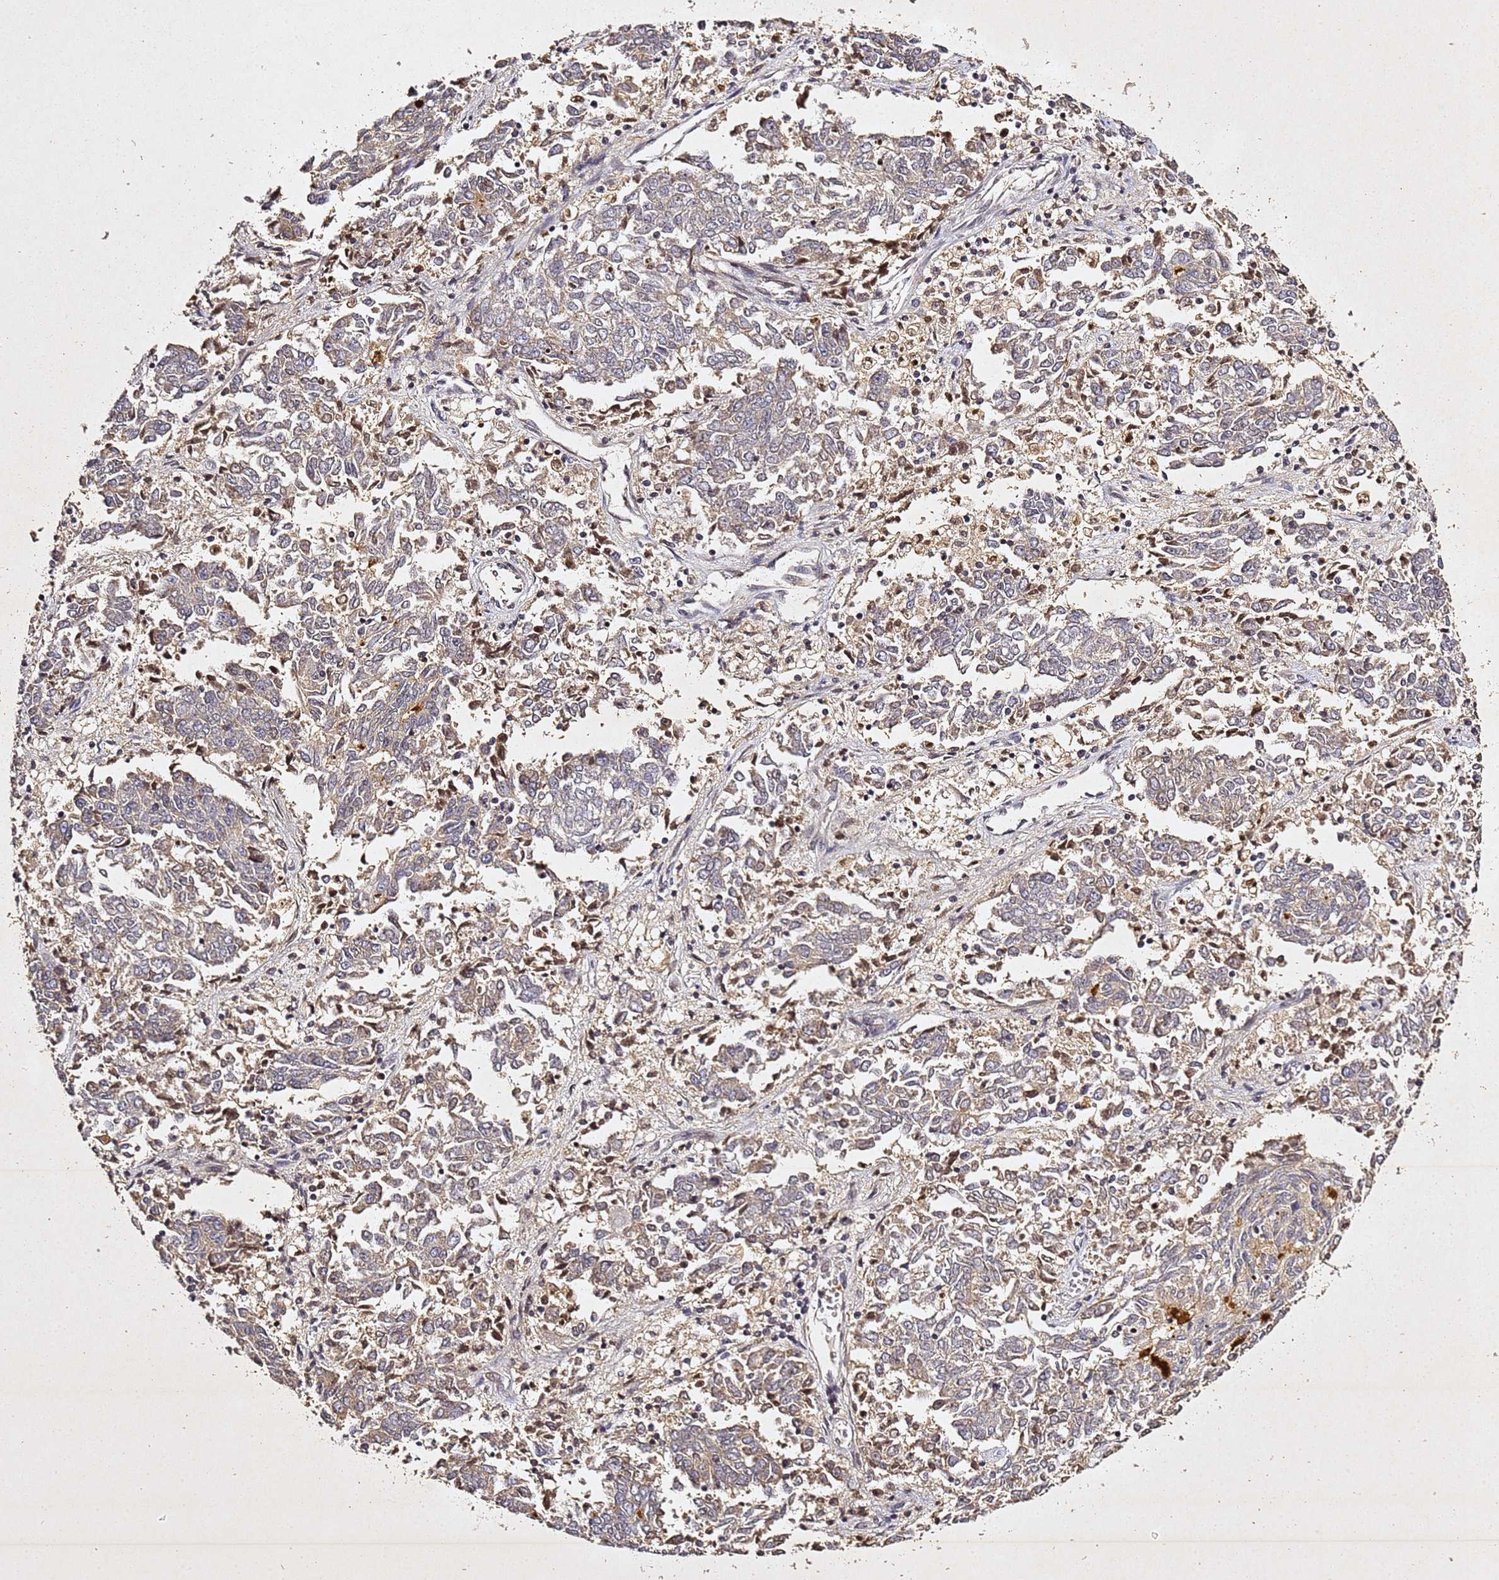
{"staining": {"intensity": "weak", "quantity": "25%-75%", "location": "cytoplasmic/membranous"}, "tissue": "endometrial cancer", "cell_type": "Tumor cells", "image_type": "cancer", "snomed": [{"axis": "morphology", "description": "Adenocarcinoma, NOS"}, {"axis": "topography", "description": "Endometrium"}], "caption": "Weak cytoplasmic/membranous positivity is appreciated in about 25%-75% of tumor cells in adenocarcinoma (endometrial). (DAB (3,3'-diaminobenzidine) = brown stain, brightfield microscopy at high magnification).", "gene": "SV2B", "patient": {"sex": "female", "age": 80}}